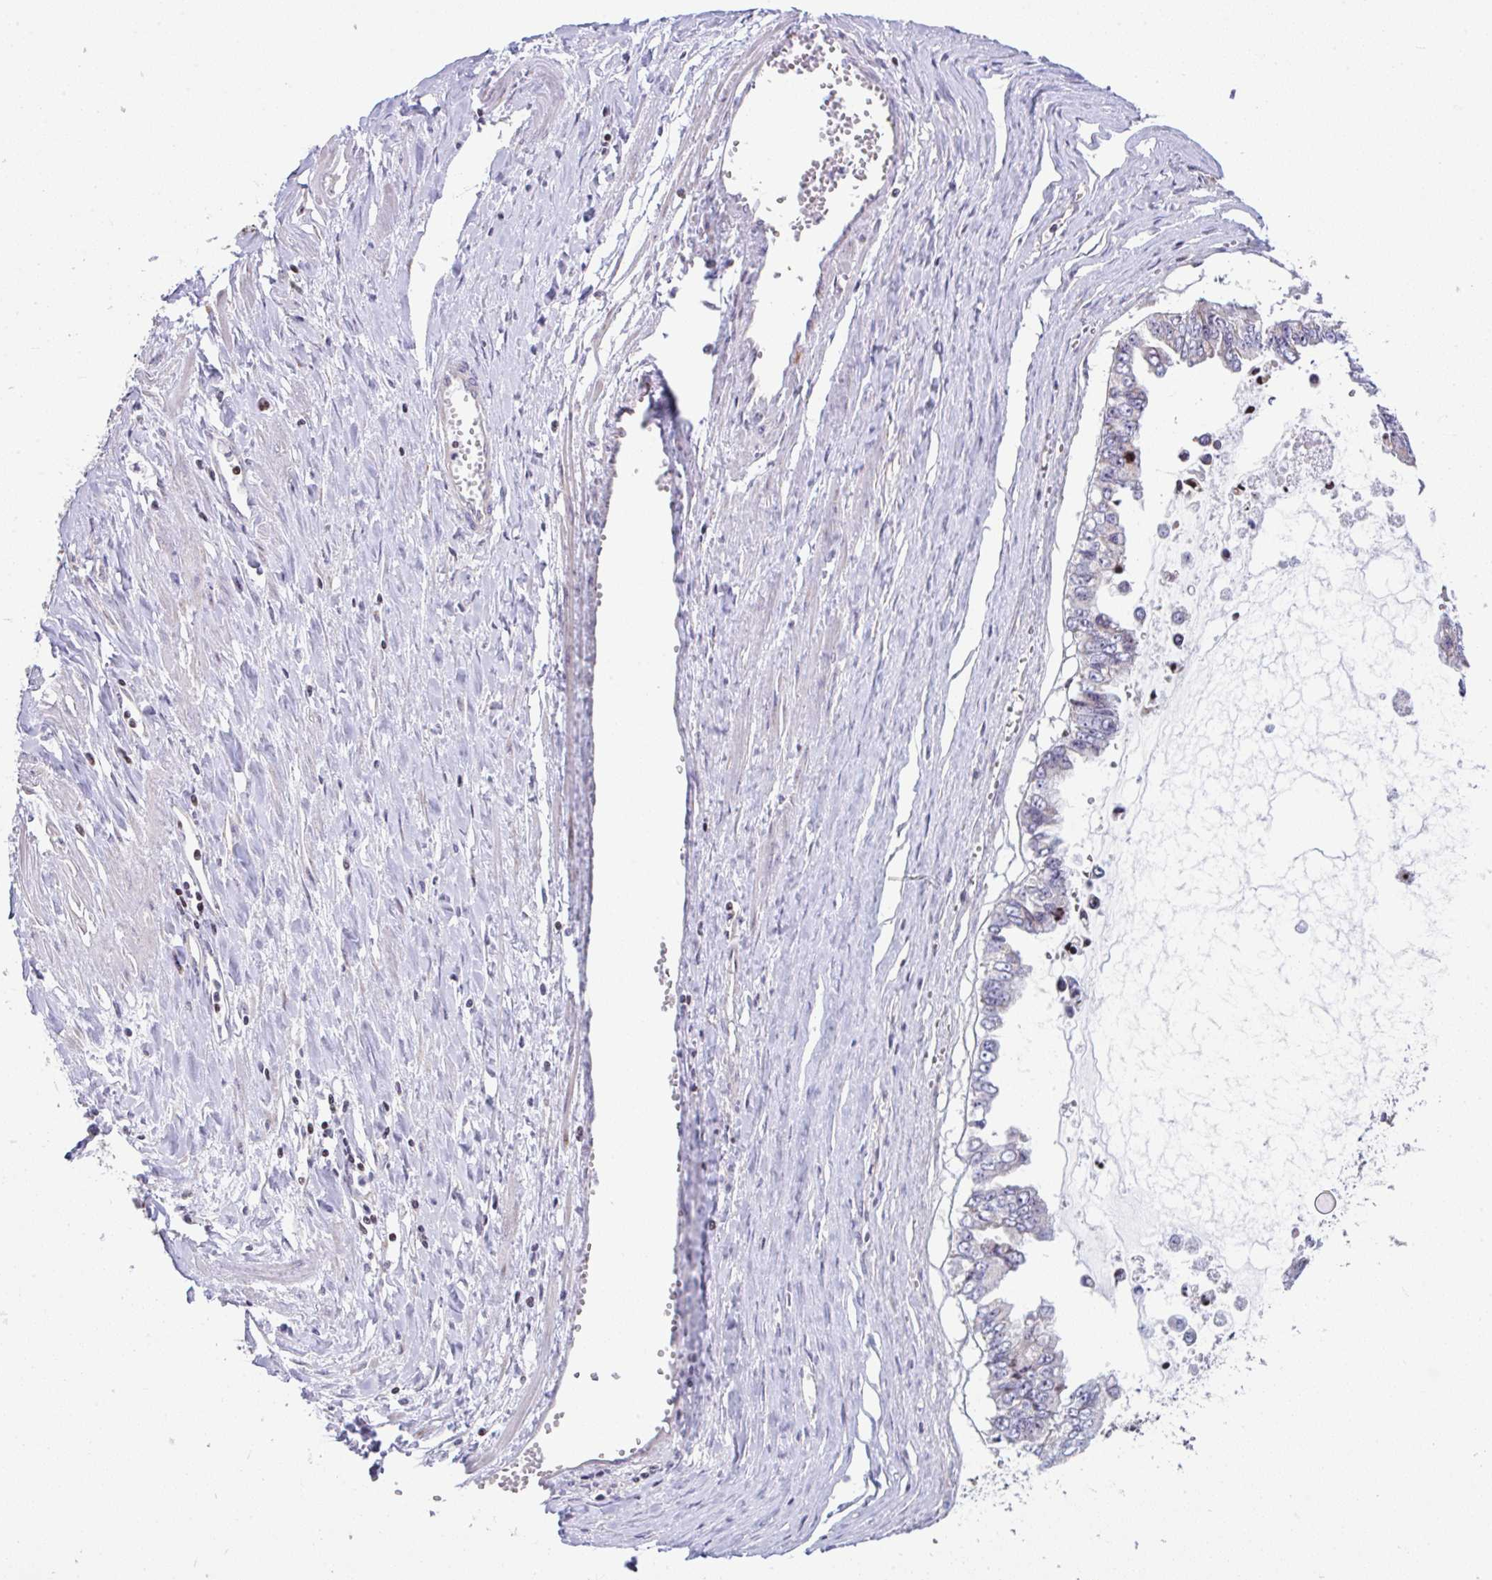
{"staining": {"intensity": "negative", "quantity": "none", "location": "none"}, "tissue": "ovarian cancer", "cell_type": "Tumor cells", "image_type": "cancer", "snomed": [{"axis": "morphology", "description": "Cystadenocarcinoma, mucinous, NOS"}, {"axis": "topography", "description": "Ovary"}], "caption": "Protein analysis of mucinous cystadenocarcinoma (ovarian) demonstrates no significant staining in tumor cells.", "gene": "FIGNL1", "patient": {"sex": "female", "age": 72}}